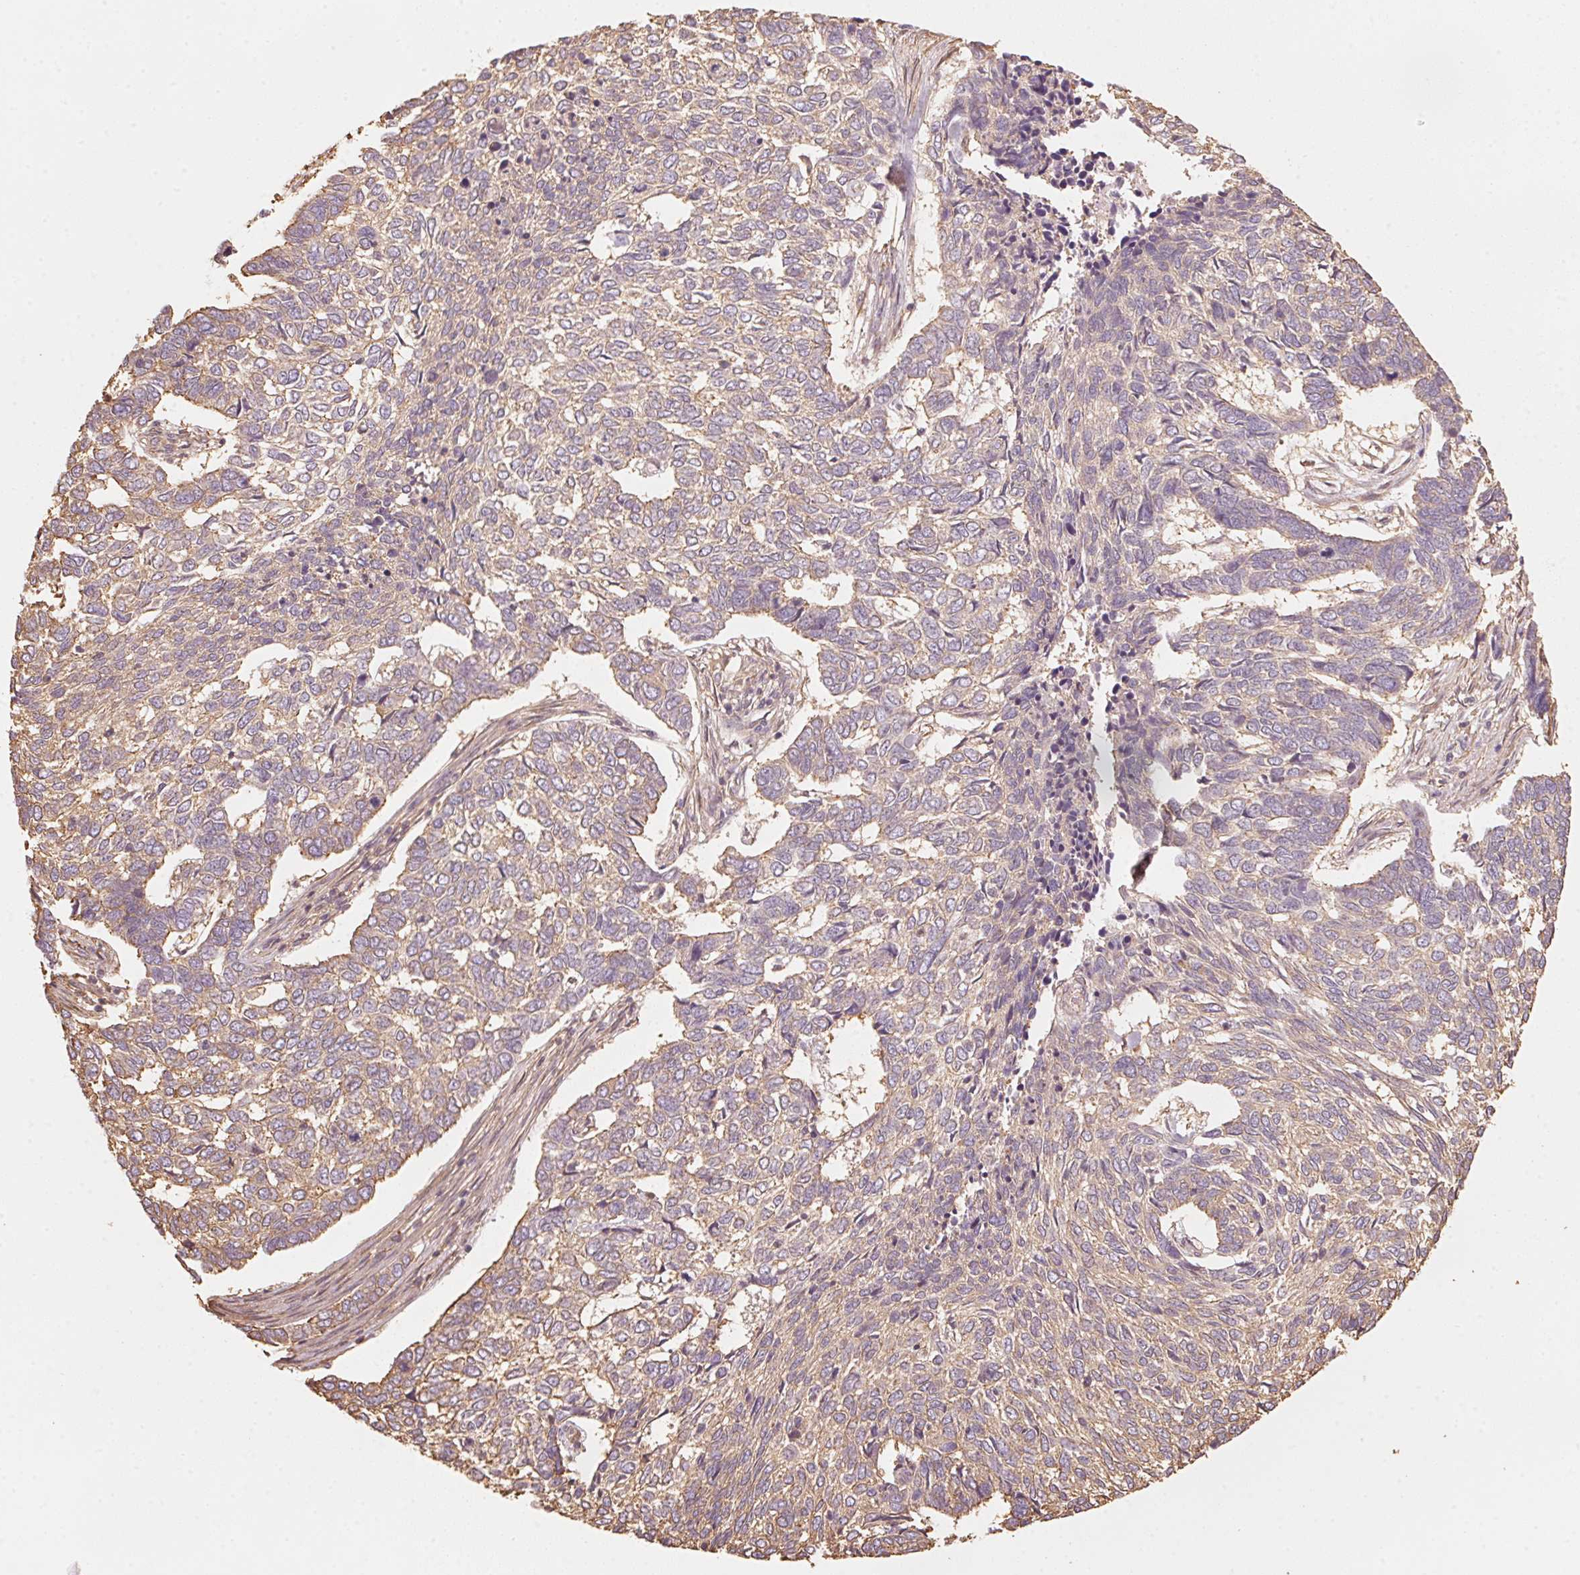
{"staining": {"intensity": "weak", "quantity": ">75%", "location": "cytoplasmic/membranous"}, "tissue": "skin cancer", "cell_type": "Tumor cells", "image_type": "cancer", "snomed": [{"axis": "morphology", "description": "Basal cell carcinoma"}, {"axis": "topography", "description": "Skin"}], "caption": "DAB immunohistochemical staining of skin cancer reveals weak cytoplasmic/membranous protein staining in approximately >75% of tumor cells. (Brightfield microscopy of DAB IHC at high magnification).", "gene": "QDPR", "patient": {"sex": "female", "age": 65}}